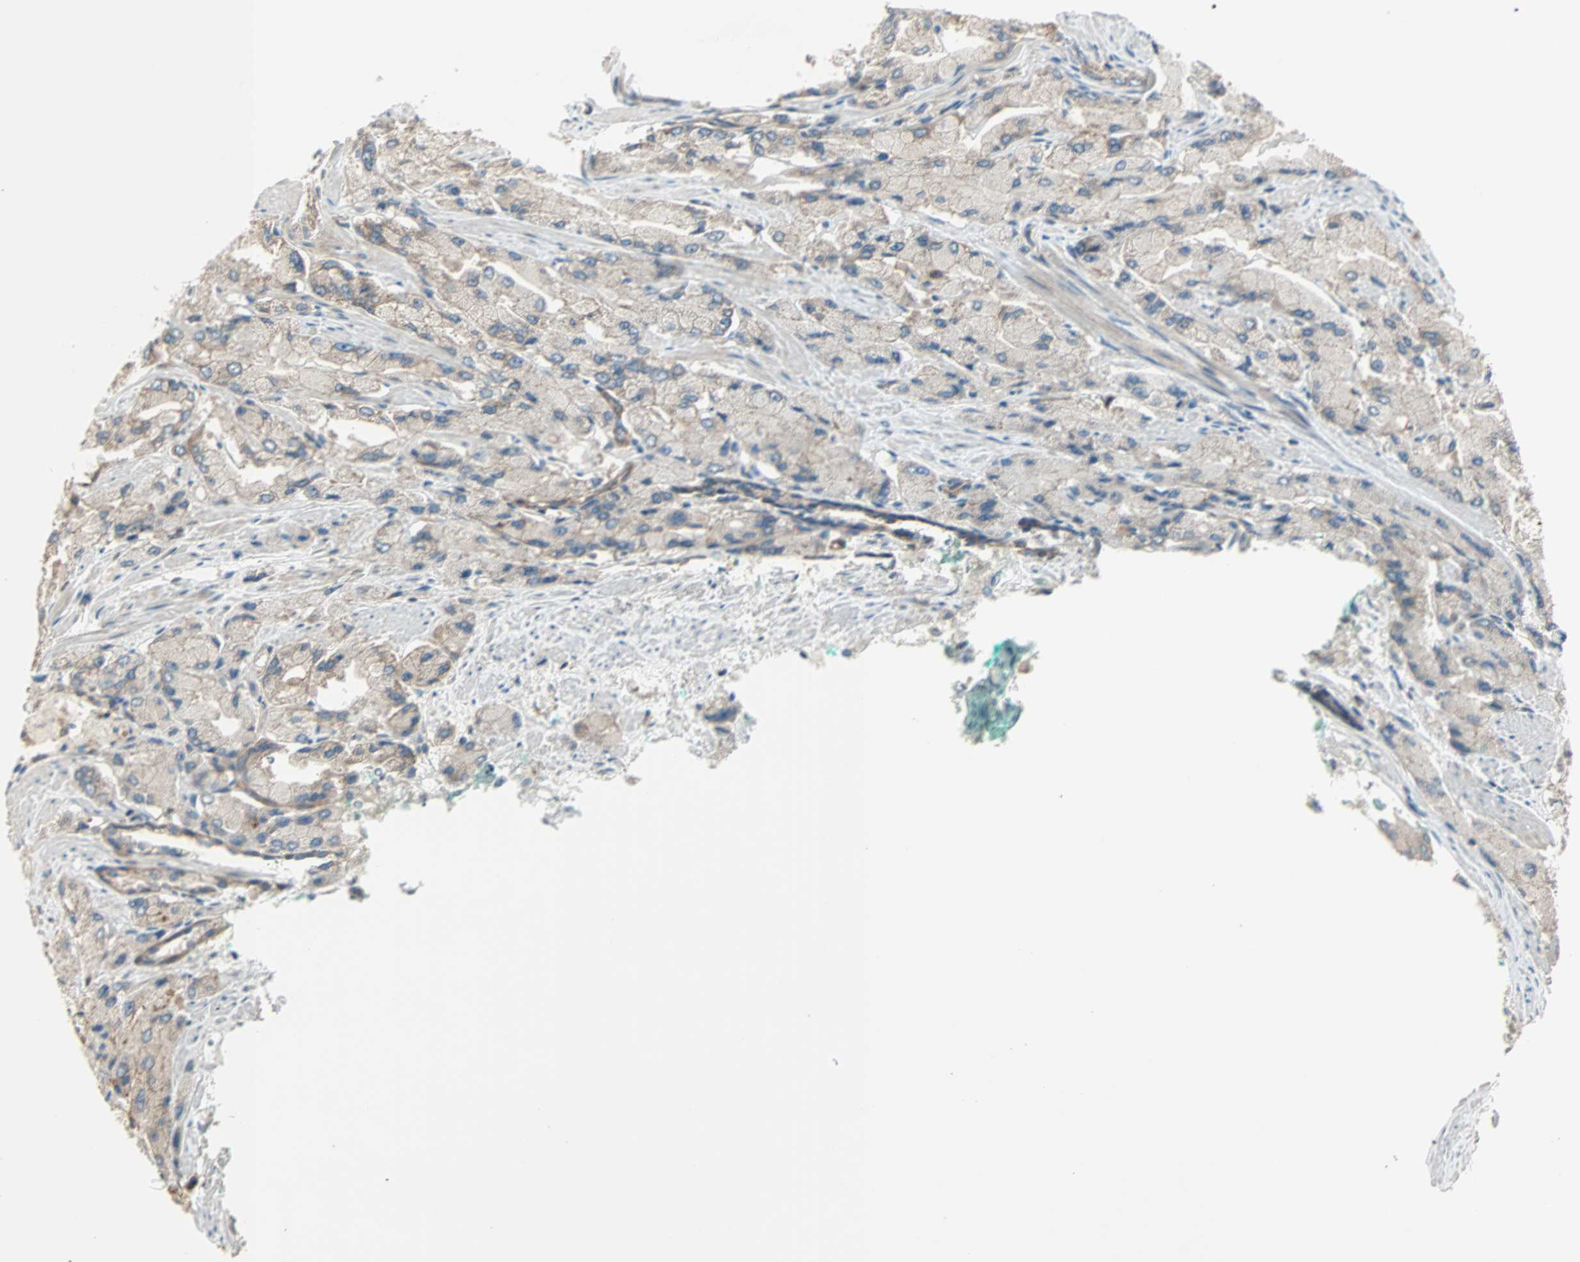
{"staining": {"intensity": "weak", "quantity": "25%-75%", "location": "cytoplasmic/membranous"}, "tissue": "prostate cancer", "cell_type": "Tumor cells", "image_type": "cancer", "snomed": [{"axis": "morphology", "description": "Adenocarcinoma, High grade"}, {"axis": "topography", "description": "Prostate"}], "caption": "Immunohistochemistry of prostate cancer displays low levels of weak cytoplasmic/membranous expression in approximately 25%-75% of tumor cells.", "gene": "MAP3K21", "patient": {"sex": "male", "age": 58}}